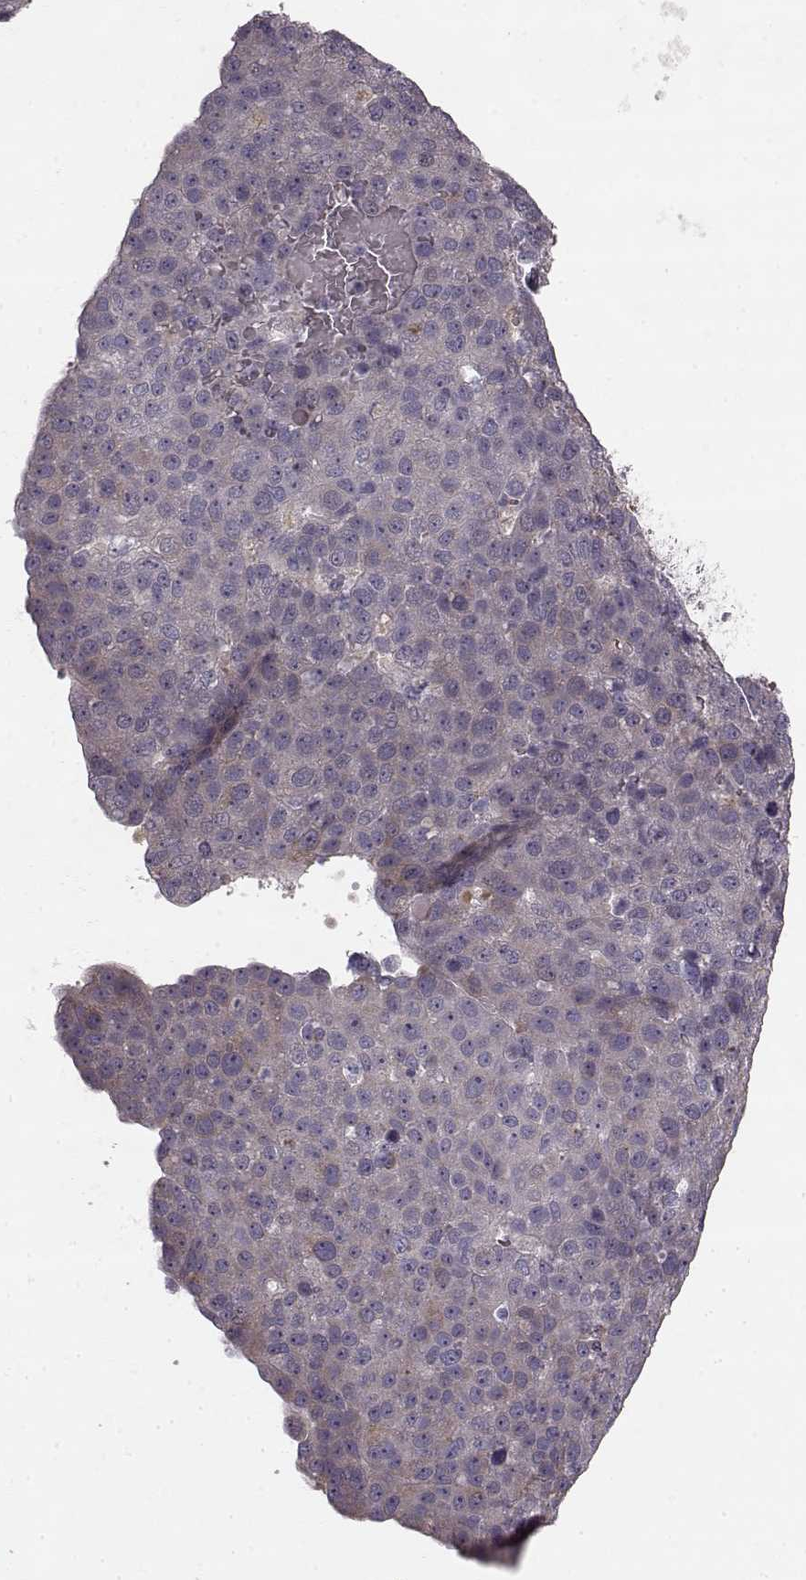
{"staining": {"intensity": "moderate", "quantity": "<25%", "location": "cytoplasmic/membranous"}, "tissue": "pancreatic cancer", "cell_type": "Tumor cells", "image_type": "cancer", "snomed": [{"axis": "morphology", "description": "Adenocarcinoma, NOS"}, {"axis": "topography", "description": "Pancreas"}], "caption": "An immunohistochemistry (IHC) histopathology image of neoplastic tissue is shown. Protein staining in brown highlights moderate cytoplasmic/membranous positivity in pancreatic adenocarcinoma within tumor cells. (IHC, brightfield microscopy, high magnification).", "gene": "HMMR", "patient": {"sex": "female", "age": 61}}